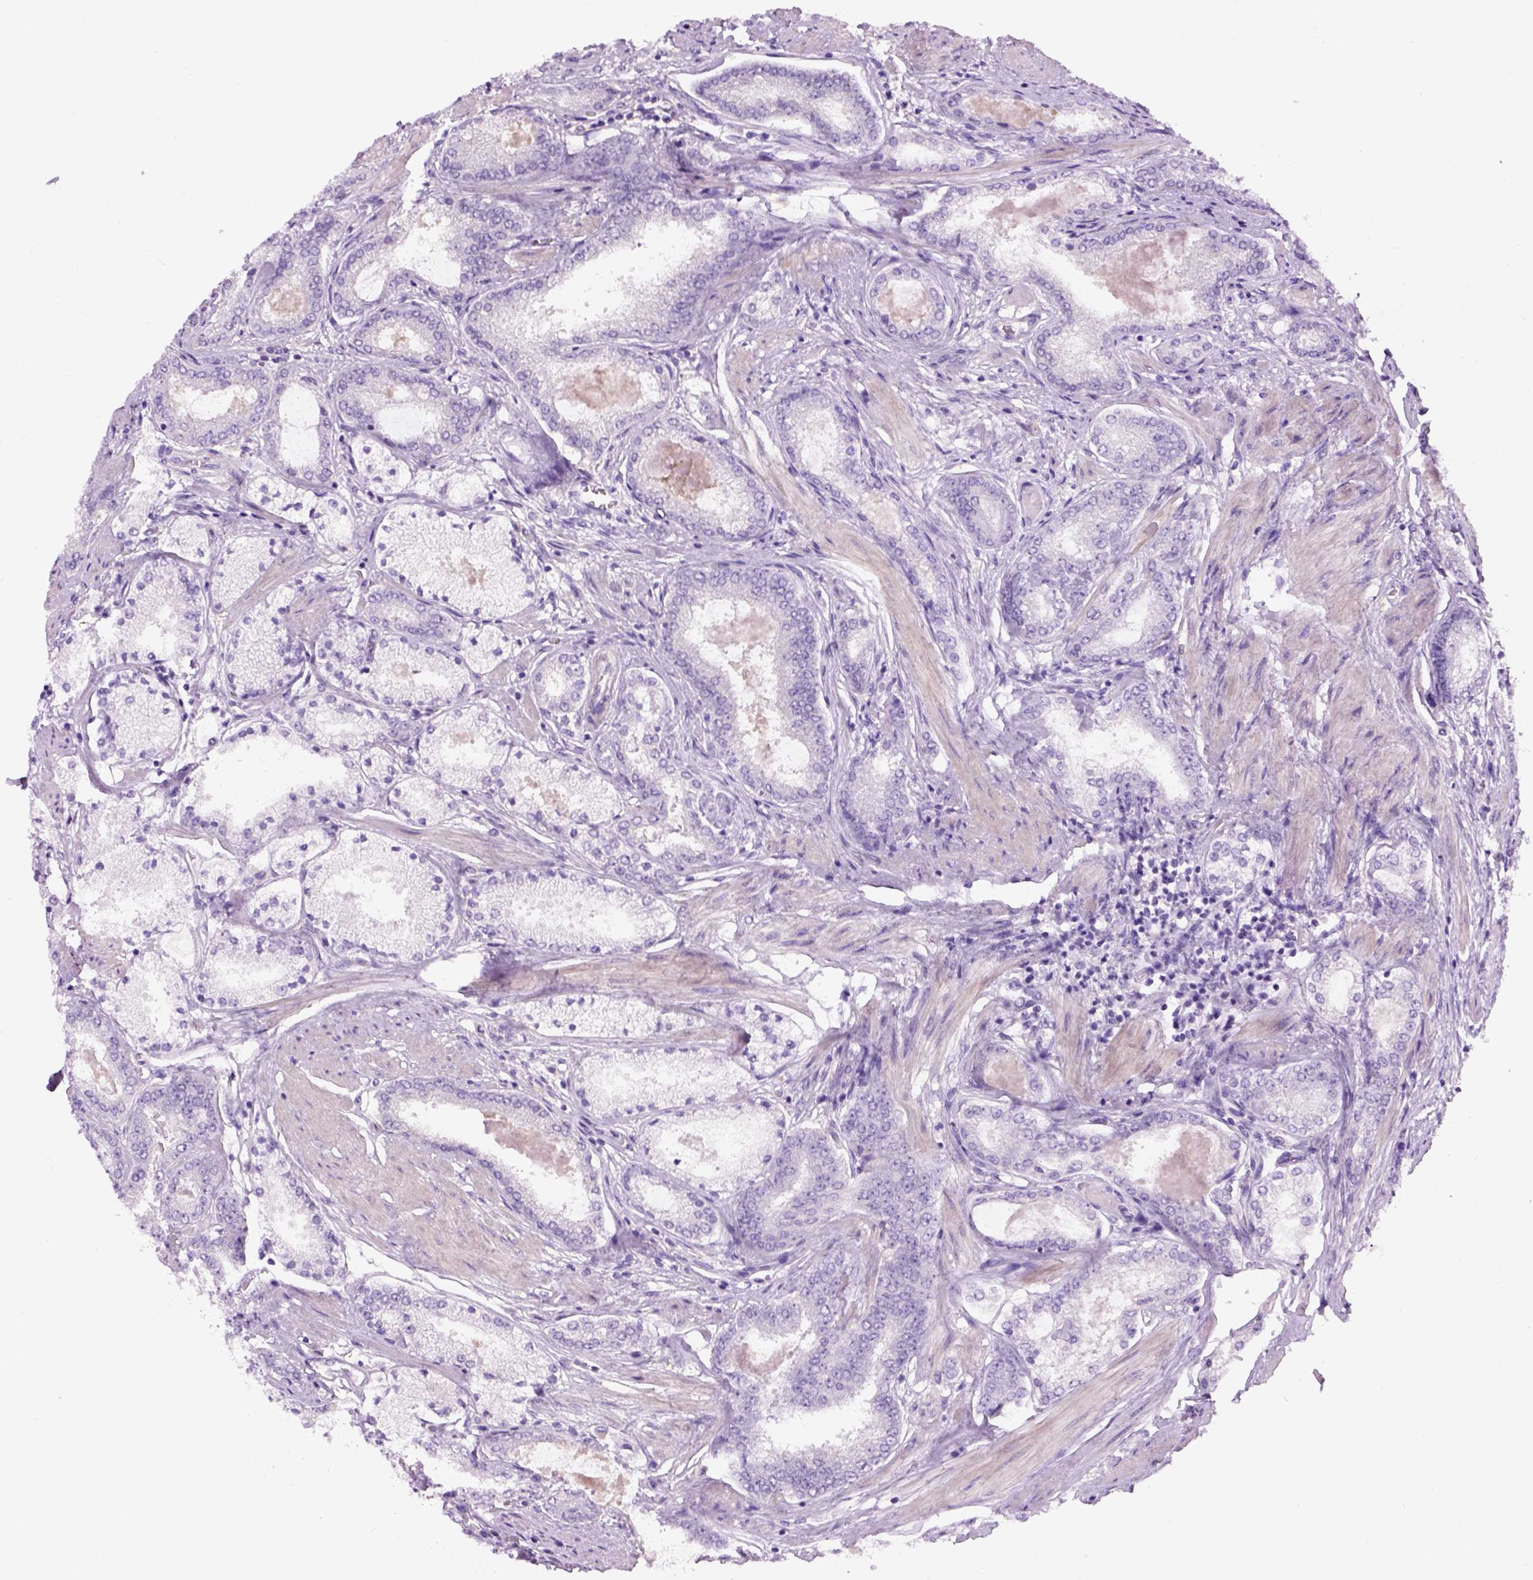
{"staining": {"intensity": "negative", "quantity": "none", "location": "none"}, "tissue": "prostate cancer", "cell_type": "Tumor cells", "image_type": "cancer", "snomed": [{"axis": "morphology", "description": "Adenocarcinoma, High grade"}, {"axis": "topography", "description": "Prostate"}], "caption": "Prostate cancer (high-grade adenocarcinoma) was stained to show a protein in brown. There is no significant positivity in tumor cells.", "gene": "GABRB2", "patient": {"sex": "male", "age": 63}}